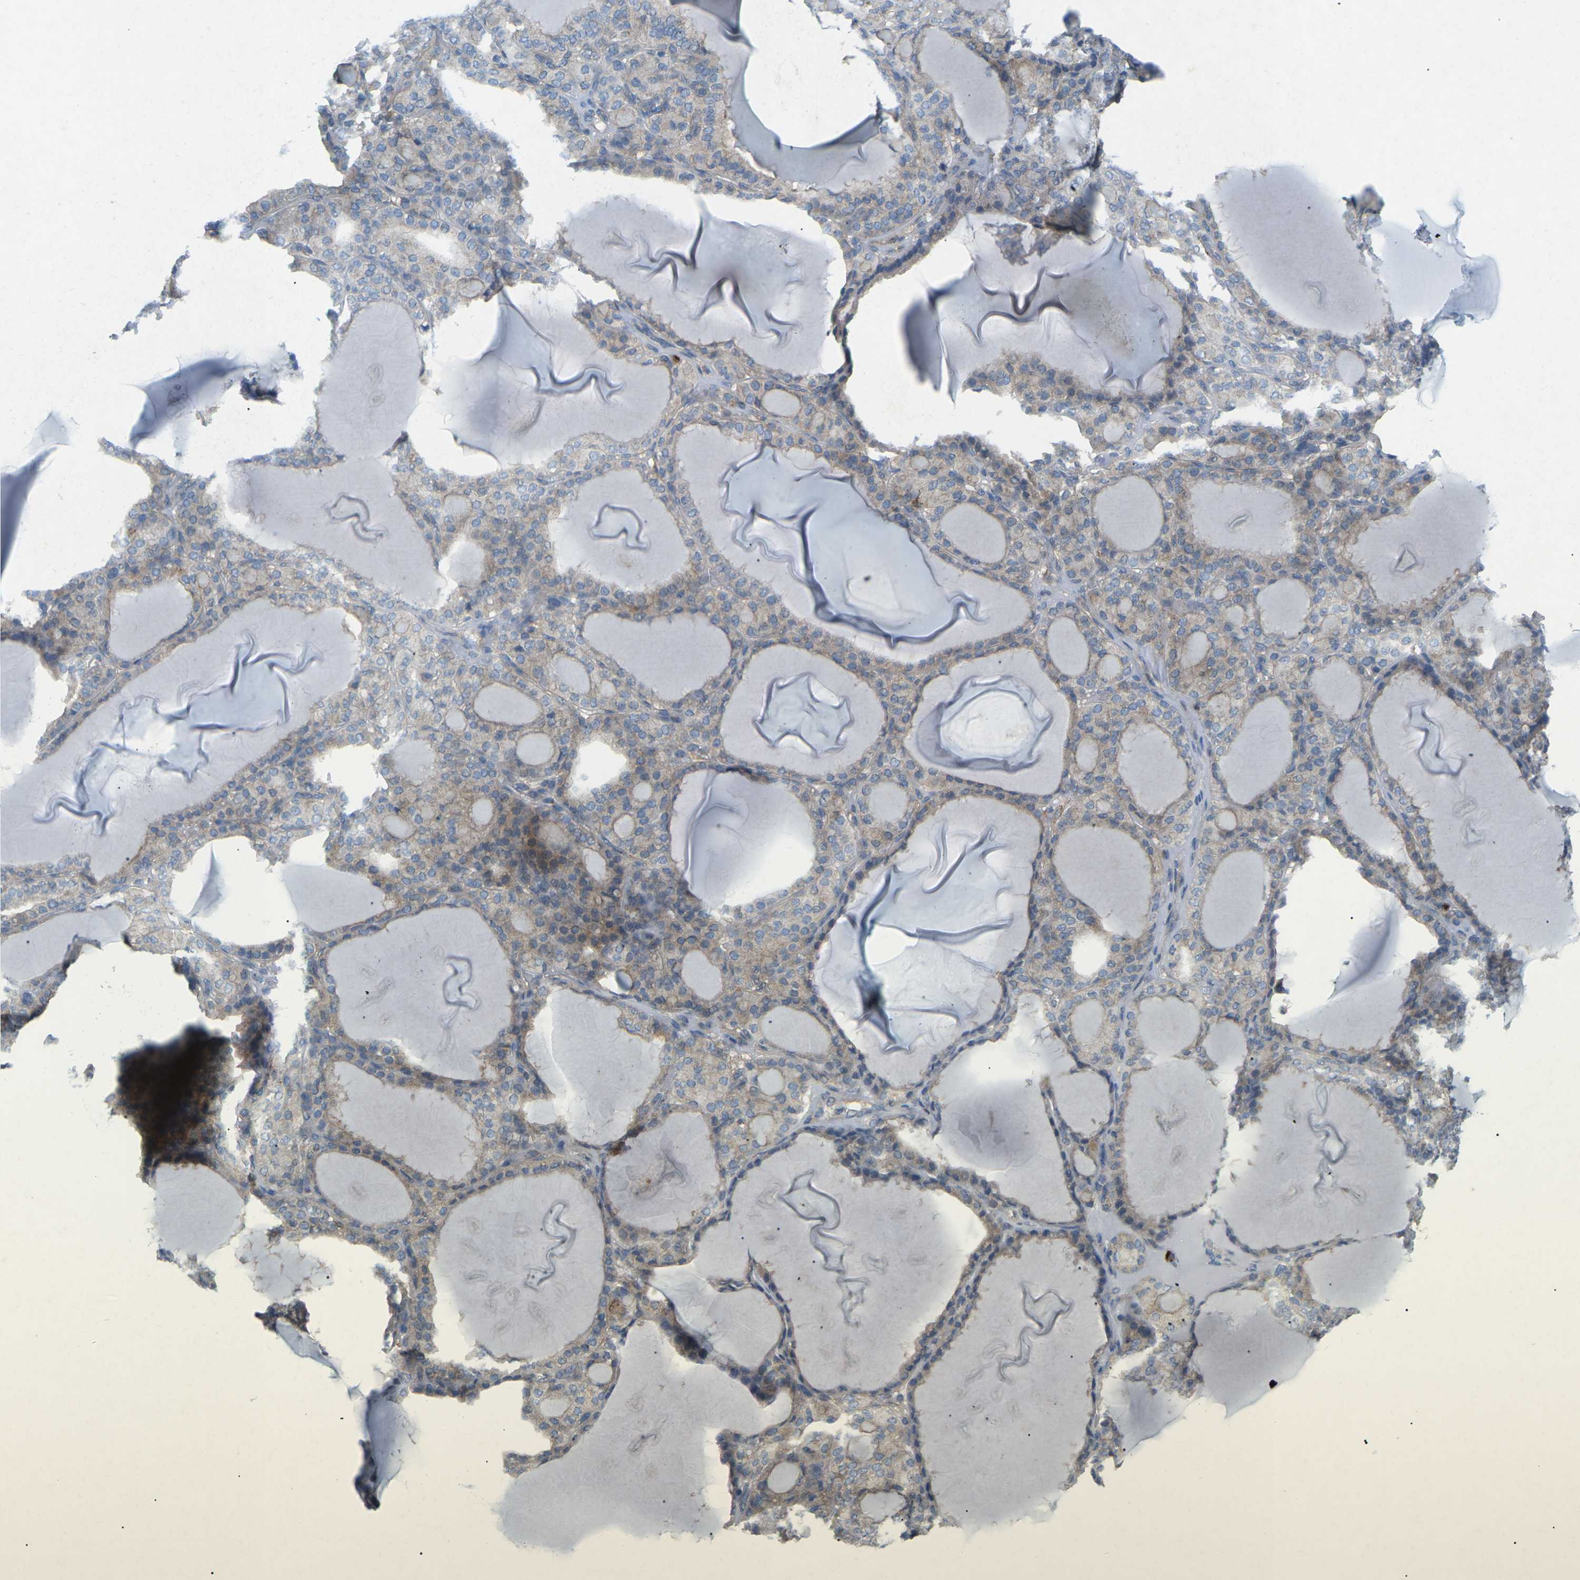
{"staining": {"intensity": "weak", "quantity": ">75%", "location": "cytoplasmic/membranous"}, "tissue": "thyroid gland", "cell_type": "Glandular cells", "image_type": "normal", "snomed": [{"axis": "morphology", "description": "Normal tissue, NOS"}, {"axis": "topography", "description": "Thyroid gland"}], "caption": "Immunohistochemical staining of benign thyroid gland demonstrates weak cytoplasmic/membranous protein expression in about >75% of glandular cells. (DAB (3,3'-diaminobenzidine) = brown stain, brightfield microscopy at high magnification).", "gene": "STK11", "patient": {"sex": "female", "age": 28}}